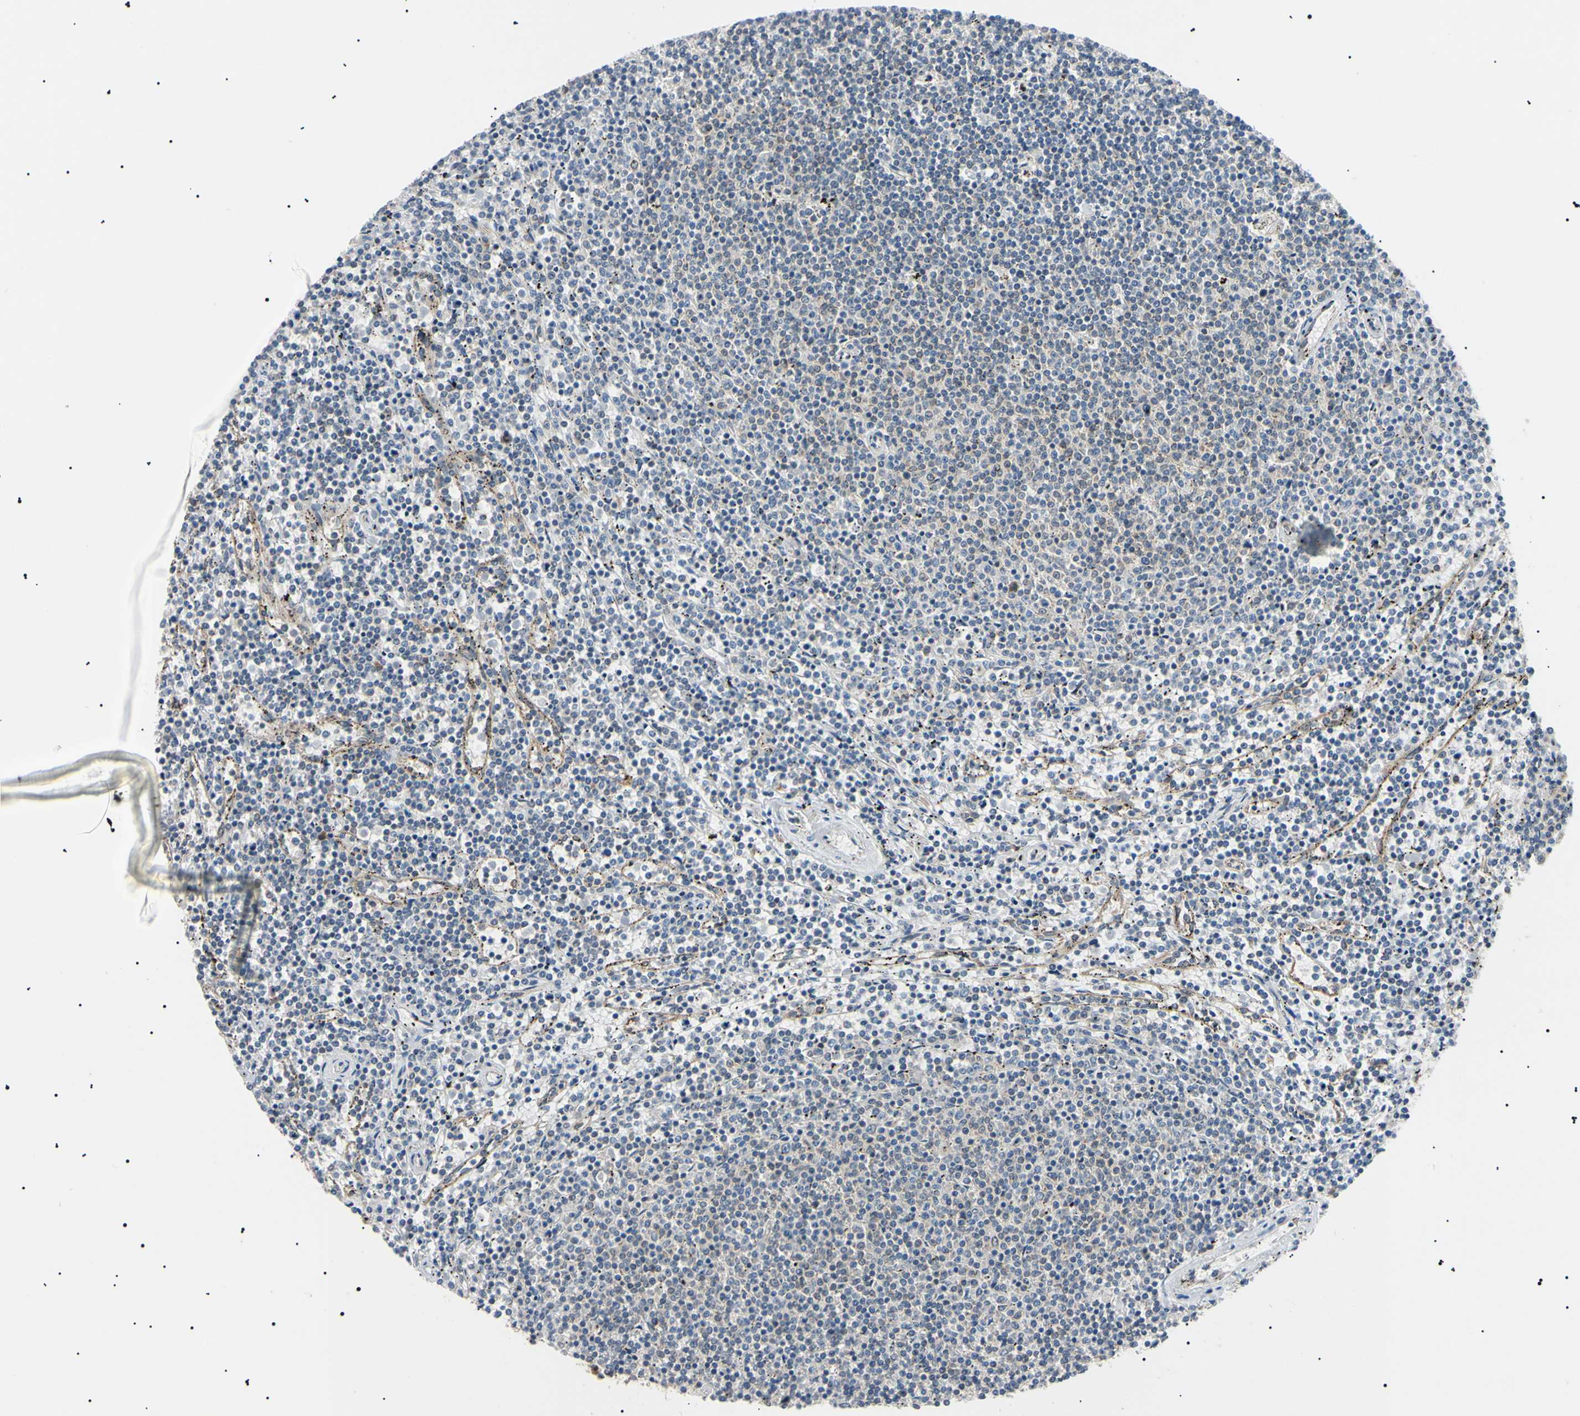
{"staining": {"intensity": "negative", "quantity": "none", "location": "none"}, "tissue": "lymphoma", "cell_type": "Tumor cells", "image_type": "cancer", "snomed": [{"axis": "morphology", "description": "Malignant lymphoma, non-Hodgkin's type, Low grade"}, {"axis": "topography", "description": "Spleen"}], "caption": "DAB immunohistochemical staining of low-grade malignant lymphoma, non-Hodgkin's type shows no significant expression in tumor cells. (Brightfield microscopy of DAB (3,3'-diaminobenzidine) immunohistochemistry at high magnification).", "gene": "VAPA", "patient": {"sex": "female", "age": 50}}